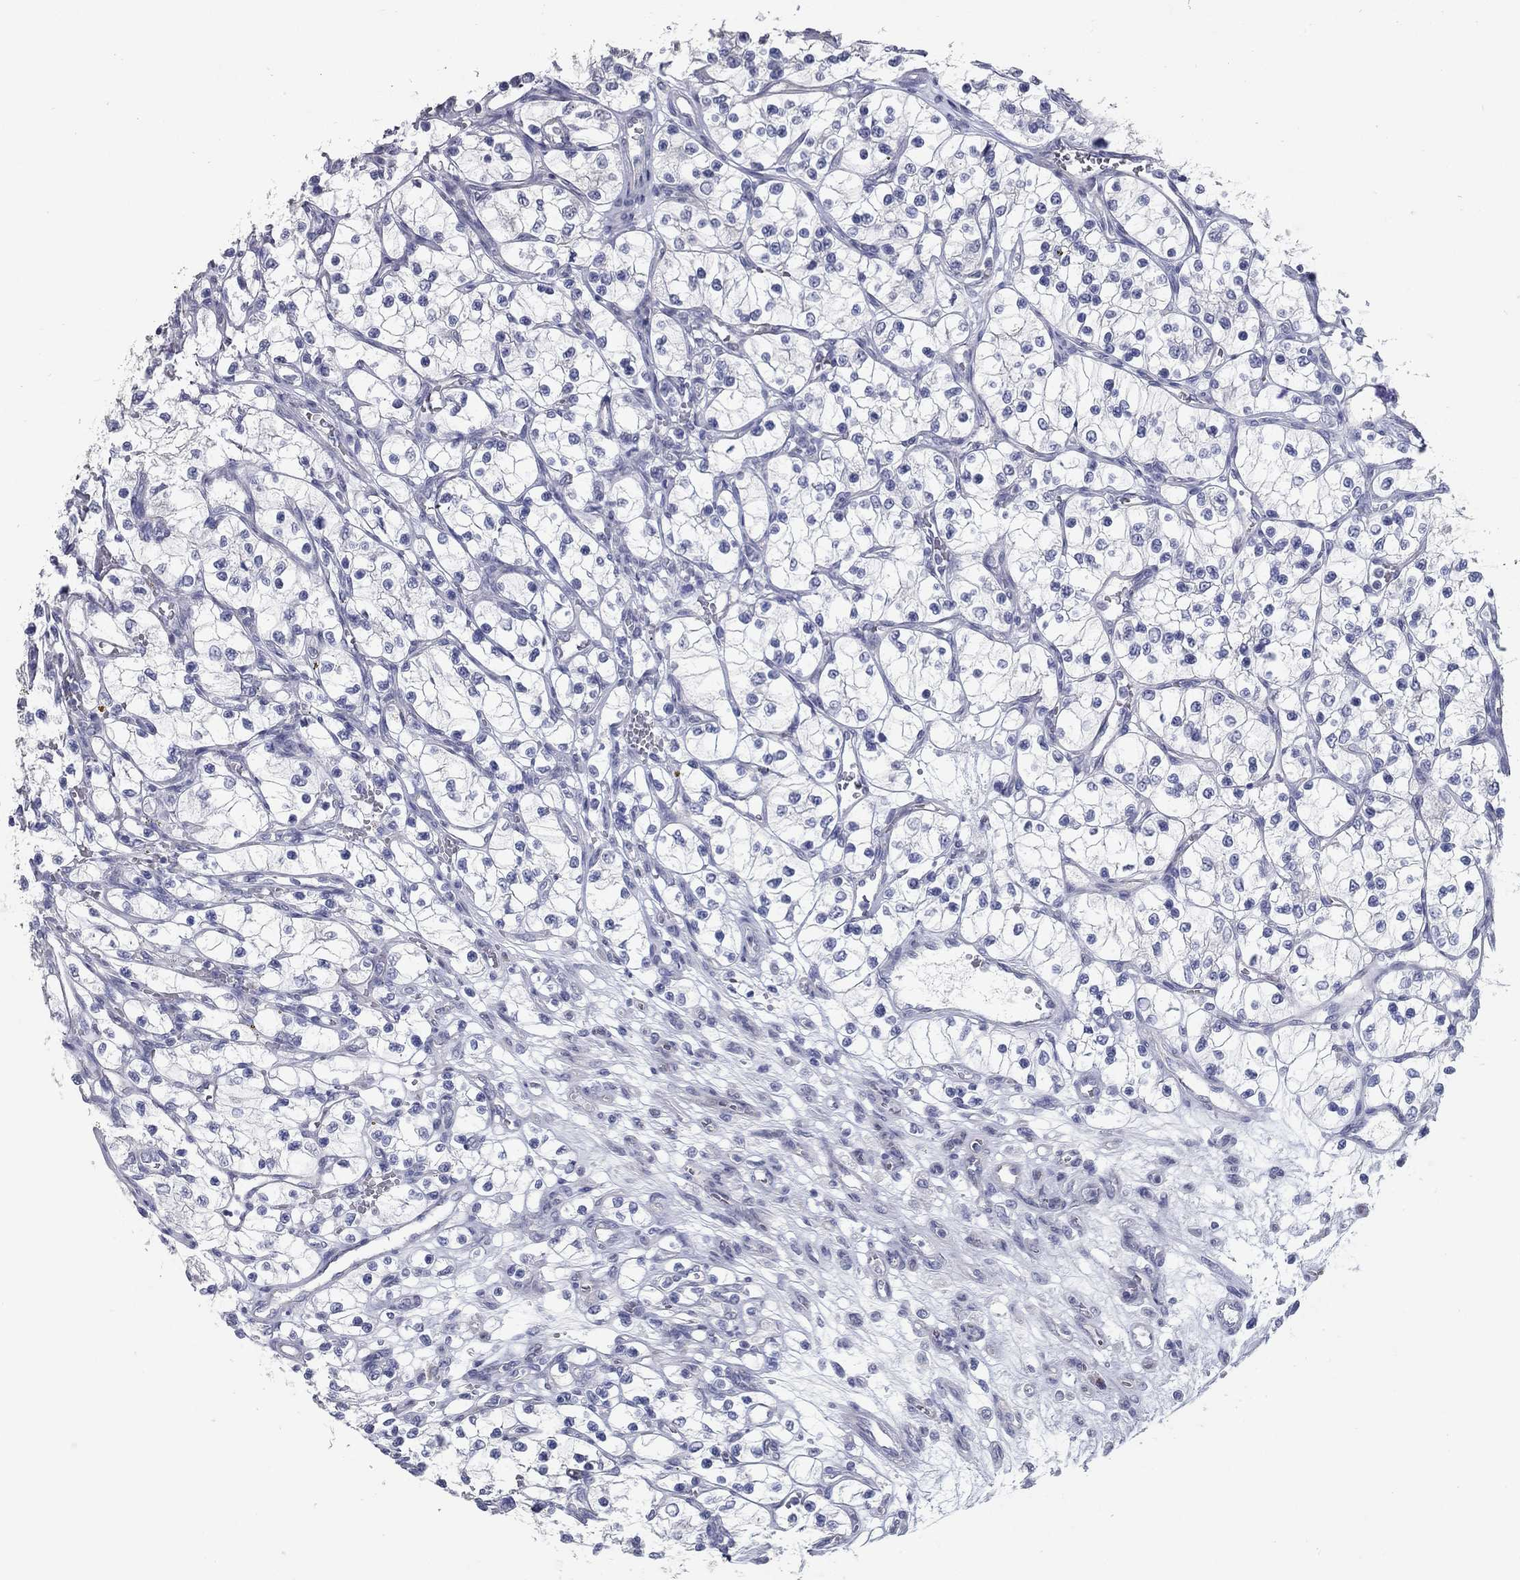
{"staining": {"intensity": "negative", "quantity": "none", "location": "none"}, "tissue": "renal cancer", "cell_type": "Tumor cells", "image_type": "cancer", "snomed": [{"axis": "morphology", "description": "Adenocarcinoma, NOS"}, {"axis": "topography", "description": "Kidney"}], "caption": "Immunohistochemistry (IHC) of adenocarcinoma (renal) displays no staining in tumor cells.", "gene": "TAC1", "patient": {"sex": "female", "age": 69}}